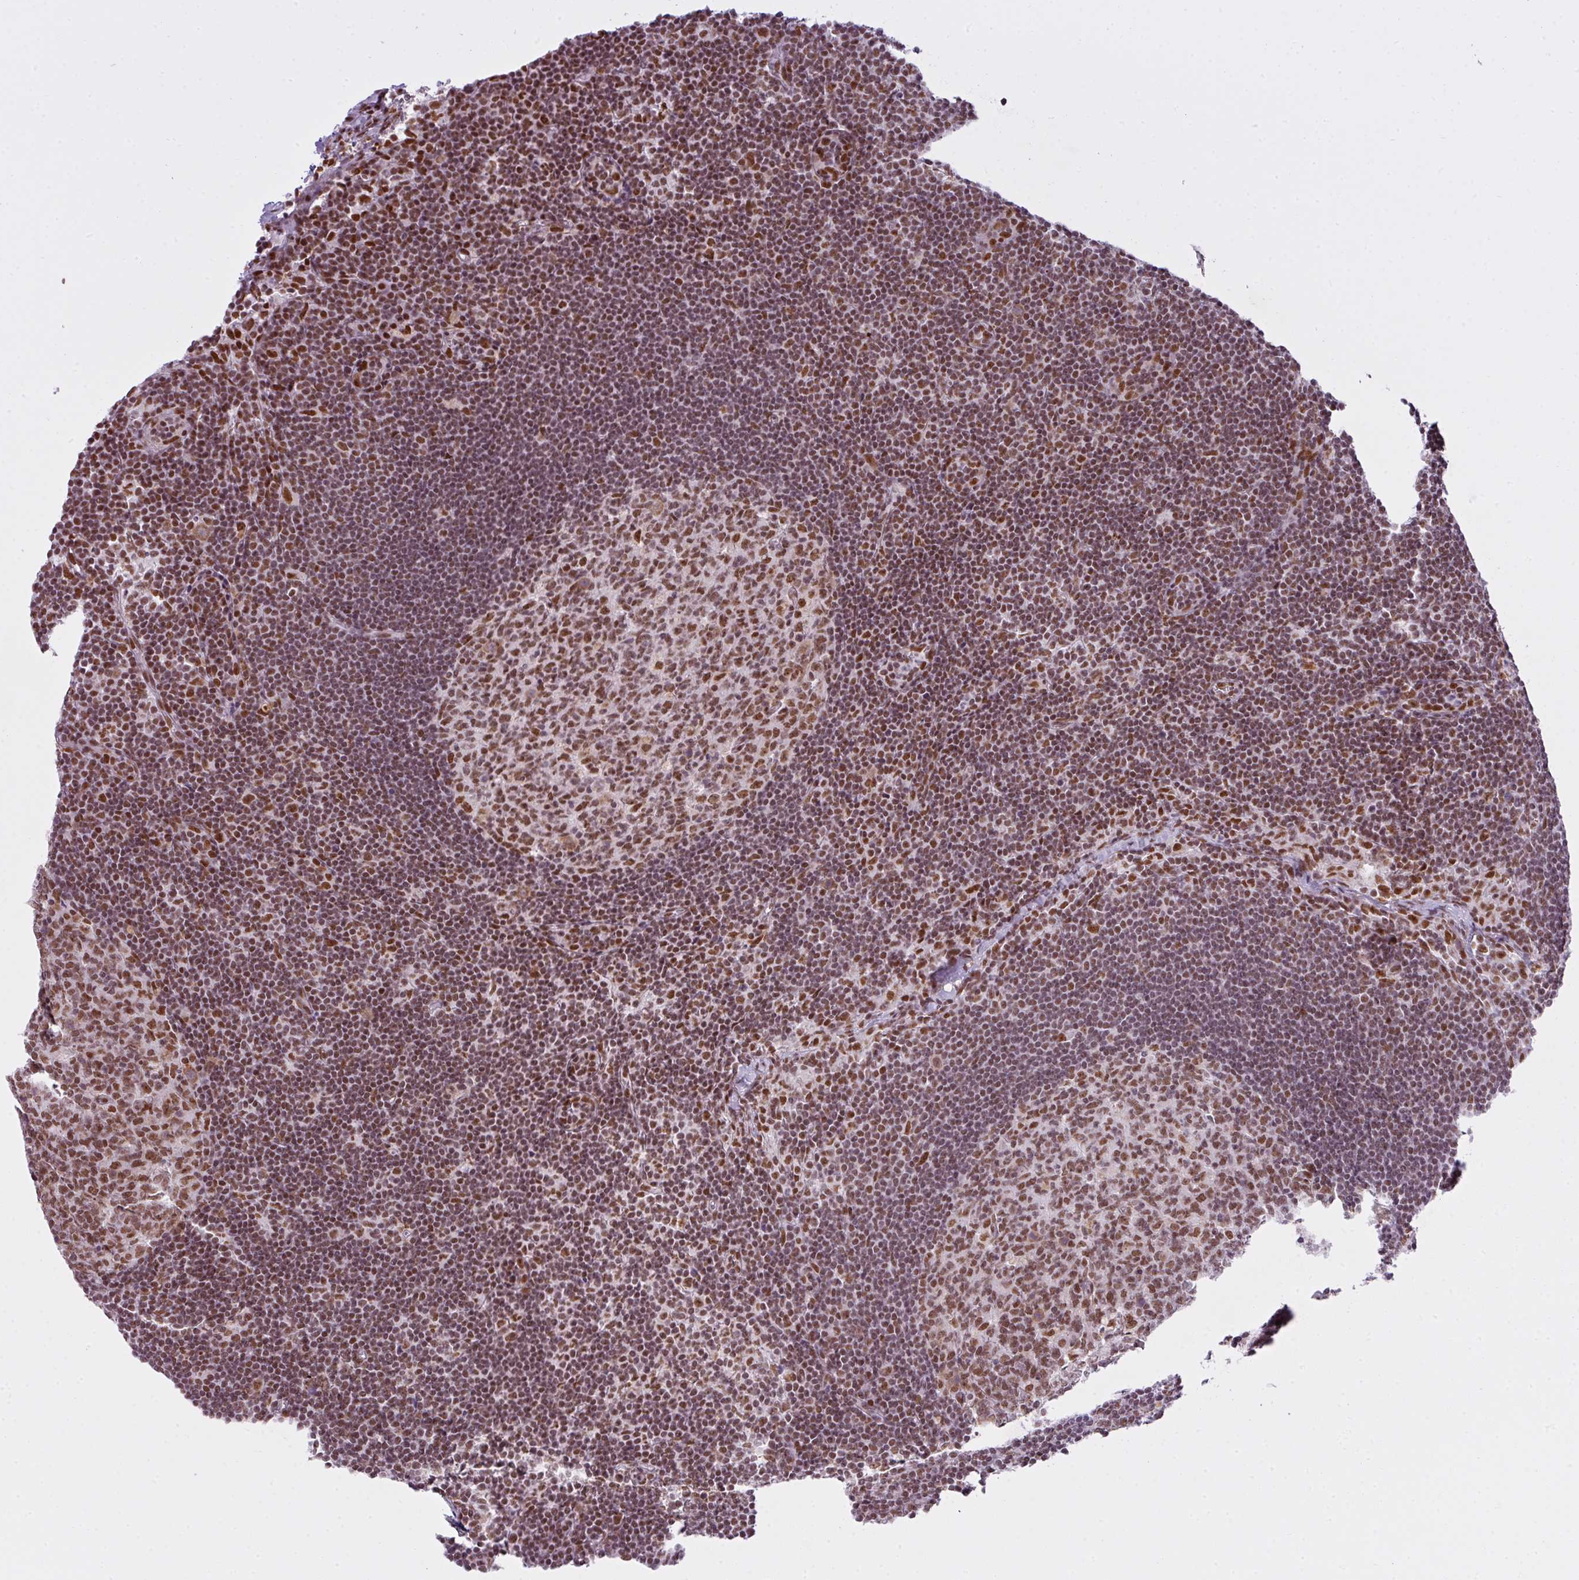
{"staining": {"intensity": "moderate", "quantity": ">75%", "location": "nuclear"}, "tissue": "lymph node", "cell_type": "Germinal center cells", "image_type": "normal", "snomed": [{"axis": "morphology", "description": "Normal tissue, NOS"}, {"axis": "topography", "description": "Lymph node"}], "caption": "Germinal center cells demonstrate medium levels of moderate nuclear positivity in approximately >75% of cells in unremarkable human lymph node. The protein of interest is stained brown, and the nuclei are stained in blue (DAB IHC with brightfield microscopy, high magnification).", "gene": "ARL6IP4", "patient": {"sex": "female", "age": 29}}